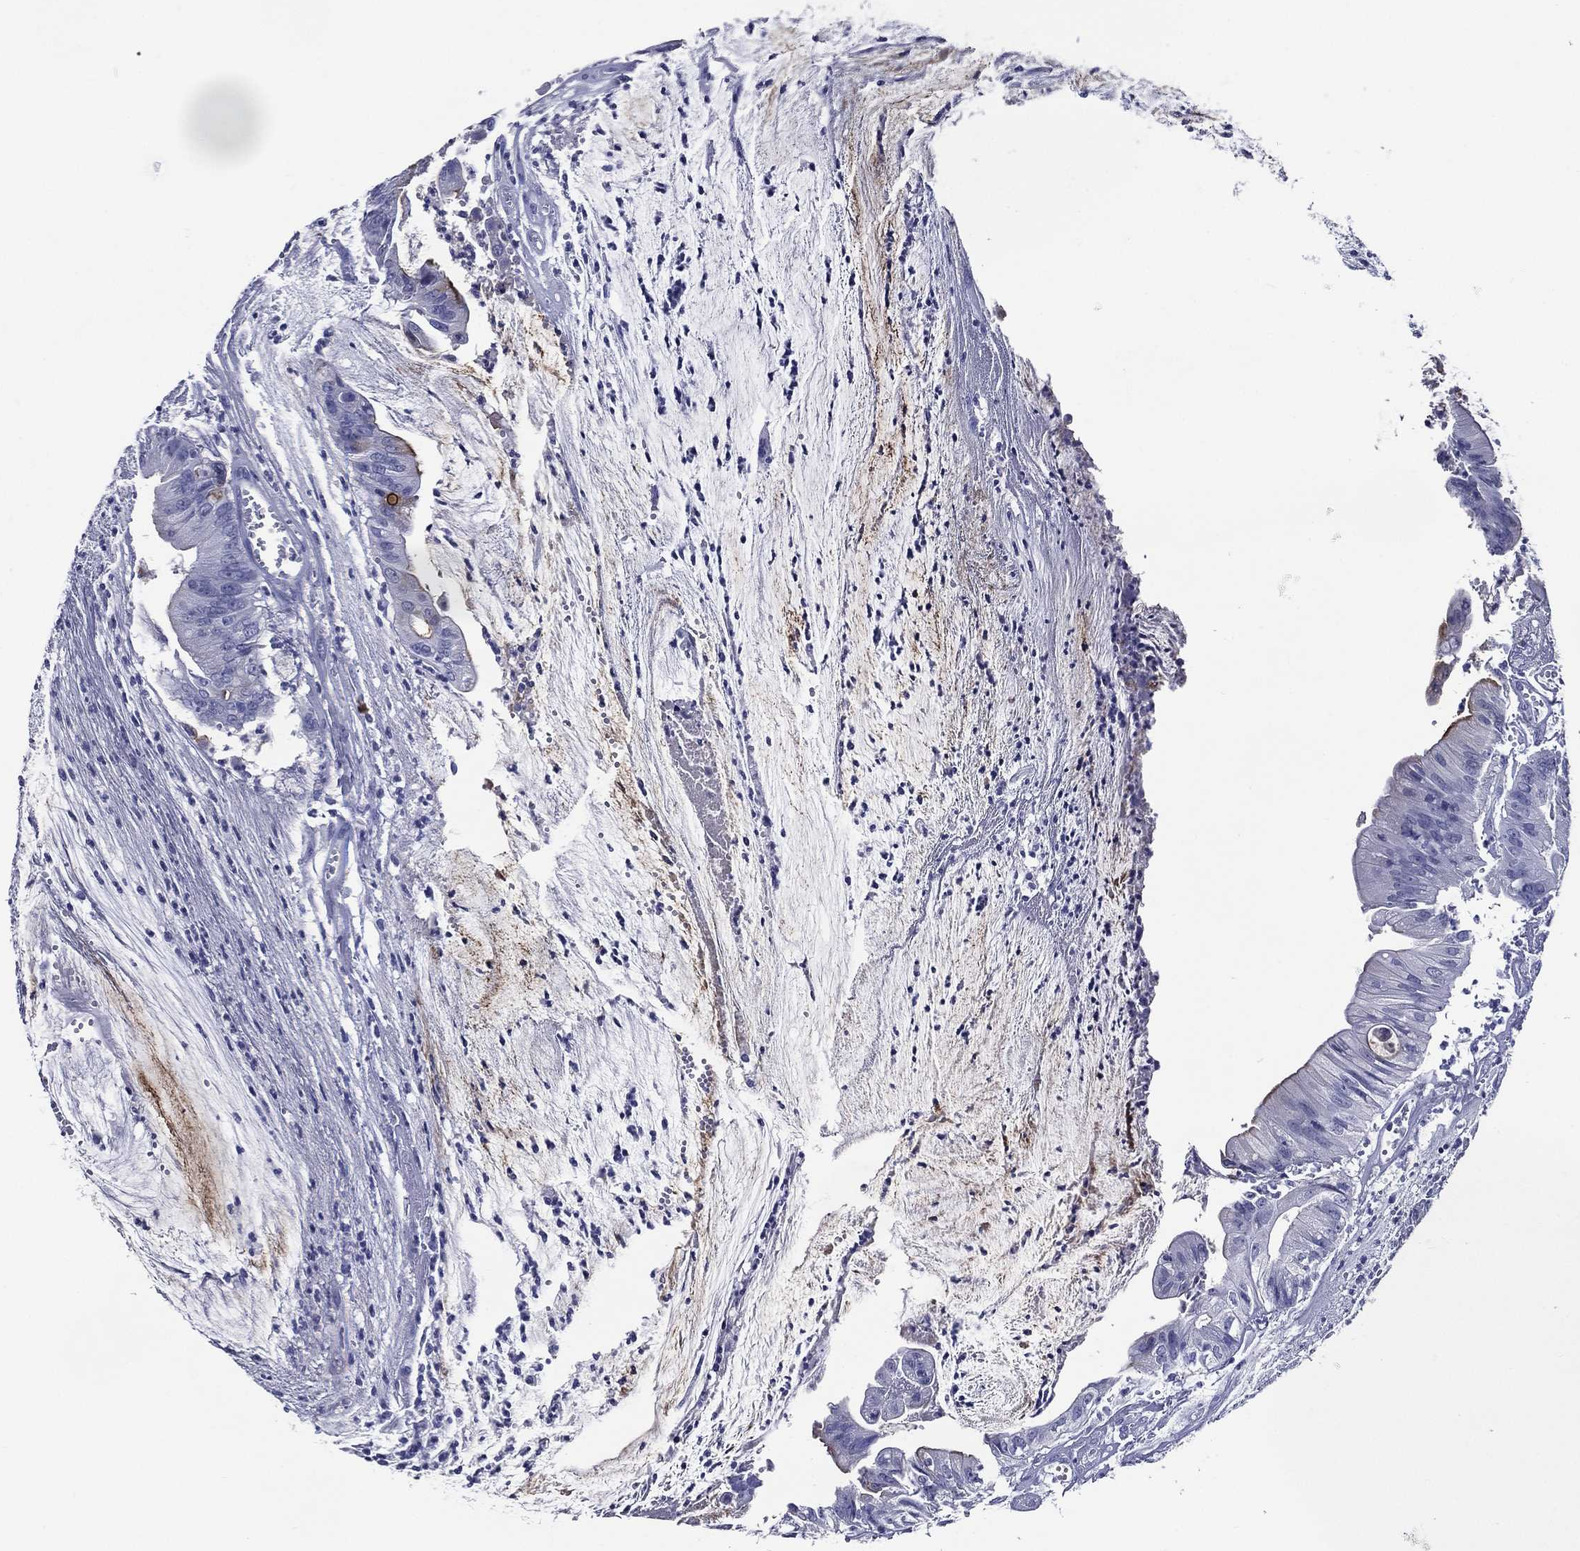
{"staining": {"intensity": "moderate", "quantity": "<25%", "location": "cytoplasmic/membranous"}, "tissue": "colorectal cancer", "cell_type": "Tumor cells", "image_type": "cancer", "snomed": [{"axis": "morphology", "description": "Adenocarcinoma, NOS"}, {"axis": "topography", "description": "Colon"}], "caption": "IHC (DAB (3,3'-diaminobenzidine)) staining of colorectal cancer reveals moderate cytoplasmic/membranous protein staining in approximately <25% of tumor cells.", "gene": "ACE2", "patient": {"sex": "female", "age": 69}}